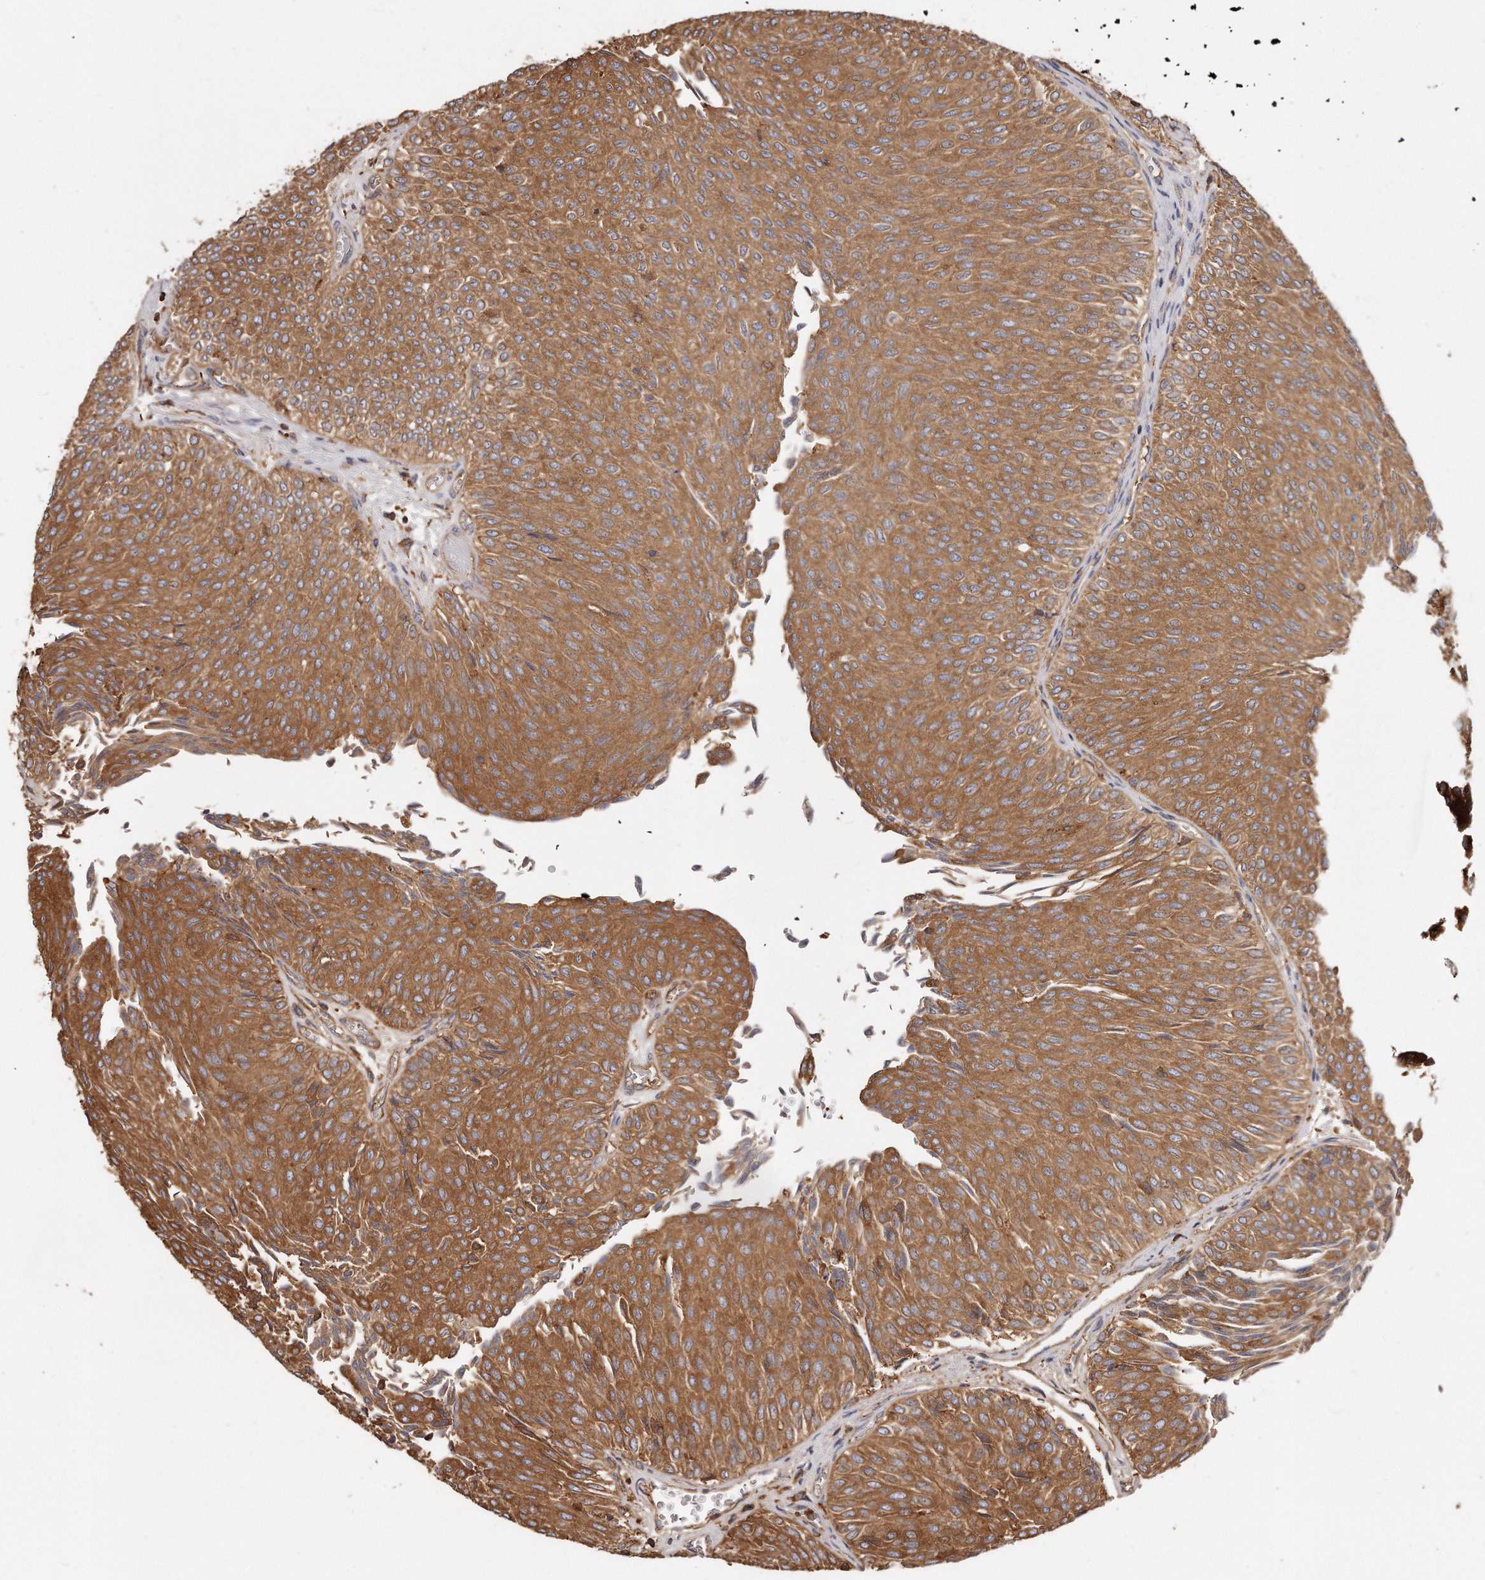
{"staining": {"intensity": "moderate", "quantity": ">75%", "location": "cytoplasmic/membranous"}, "tissue": "urothelial cancer", "cell_type": "Tumor cells", "image_type": "cancer", "snomed": [{"axis": "morphology", "description": "Urothelial carcinoma, Low grade"}, {"axis": "topography", "description": "Urinary bladder"}], "caption": "Urothelial carcinoma (low-grade) stained with a brown dye shows moderate cytoplasmic/membranous positive positivity in about >75% of tumor cells.", "gene": "CAP1", "patient": {"sex": "male", "age": 78}}